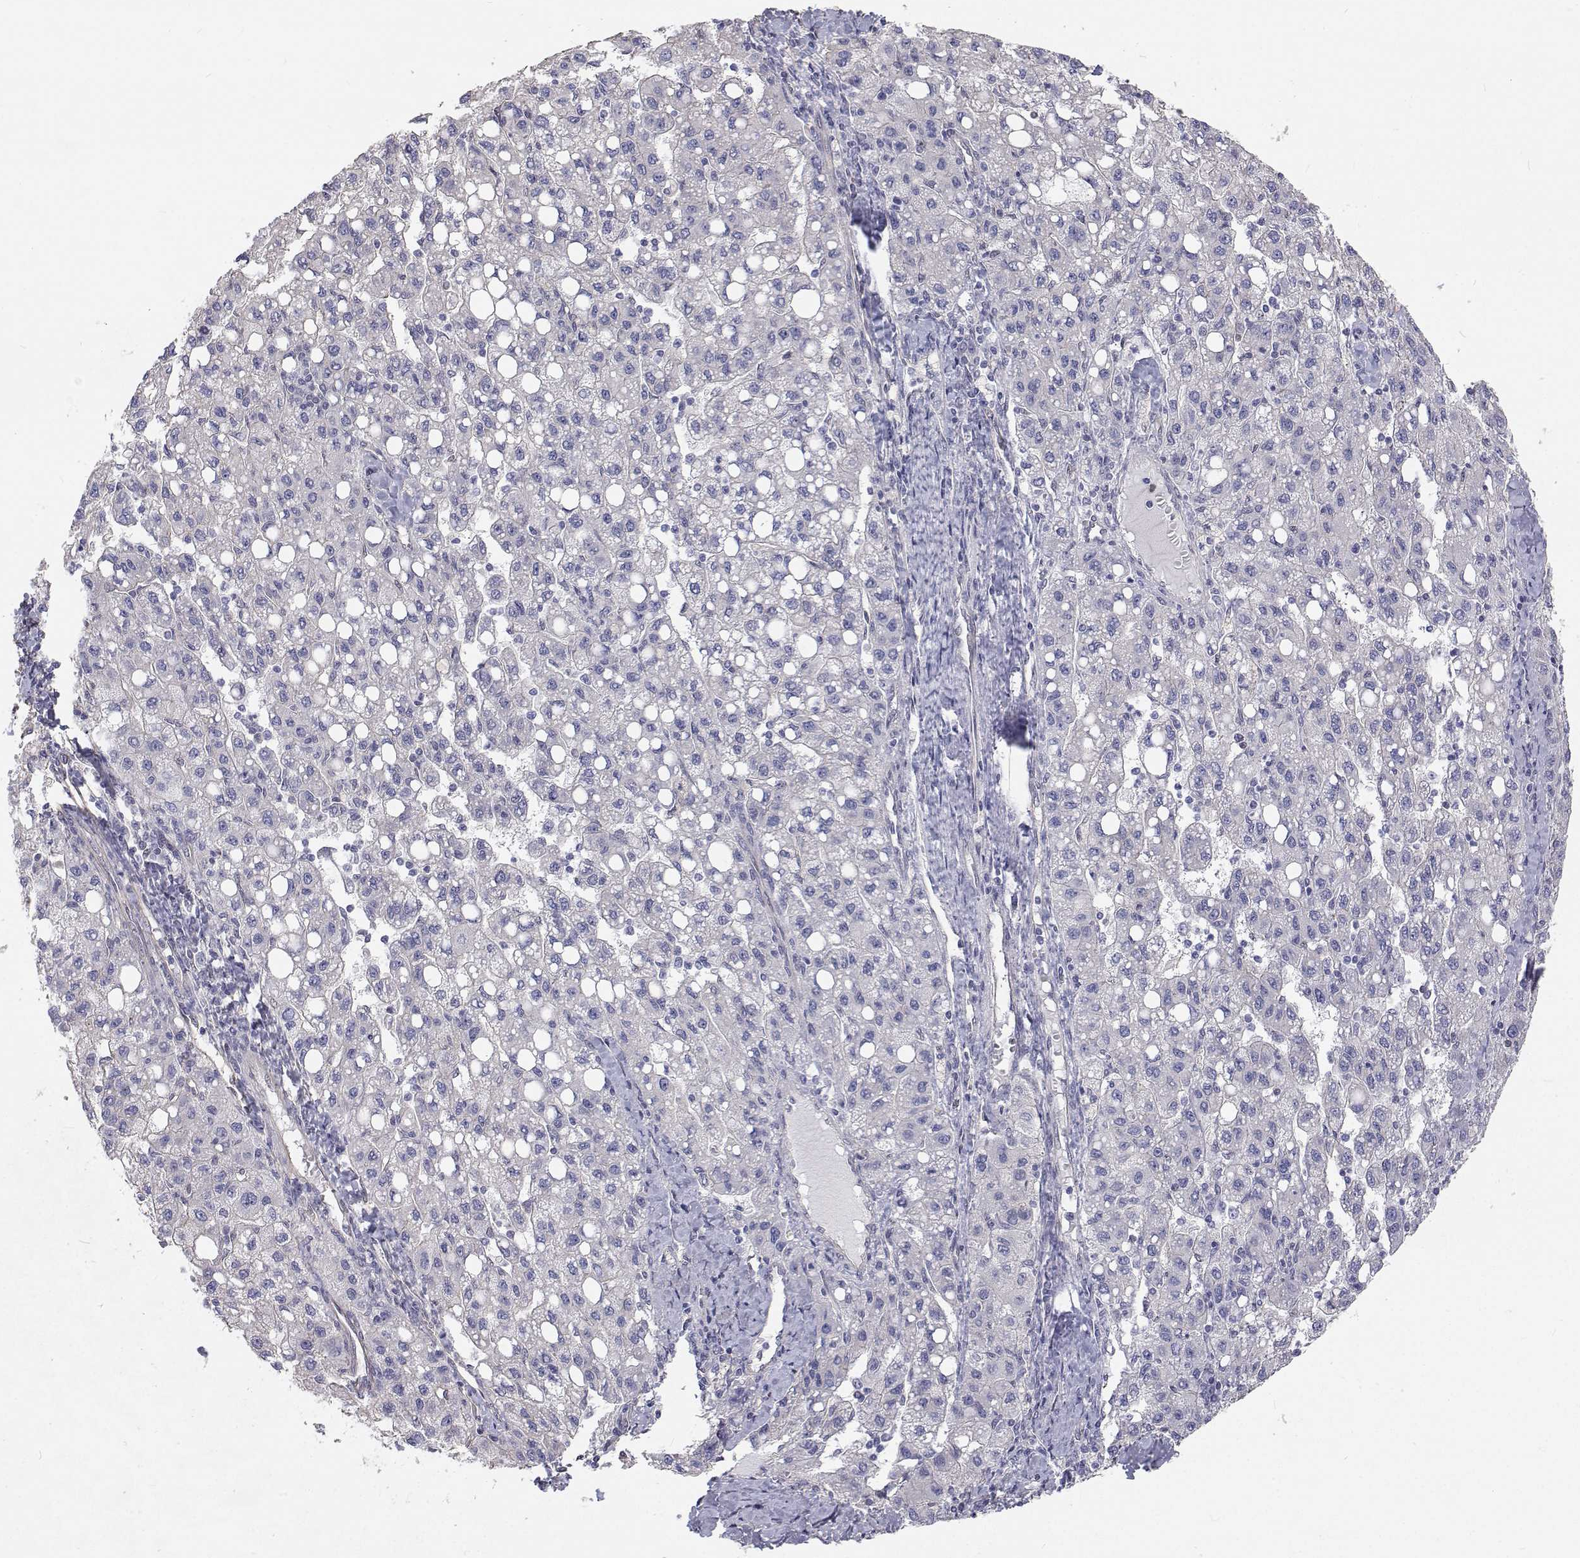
{"staining": {"intensity": "negative", "quantity": "none", "location": "none"}, "tissue": "liver cancer", "cell_type": "Tumor cells", "image_type": "cancer", "snomed": [{"axis": "morphology", "description": "Carcinoma, Hepatocellular, NOS"}, {"axis": "topography", "description": "Liver"}], "caption": "A high-resolution micrograph shows IHC staining of liver hepatocellular carcinoma, which reveals no significant expression in tumor cells.", "gene": "GSDMA", "patient": {"sex": "female", "age": 82}}